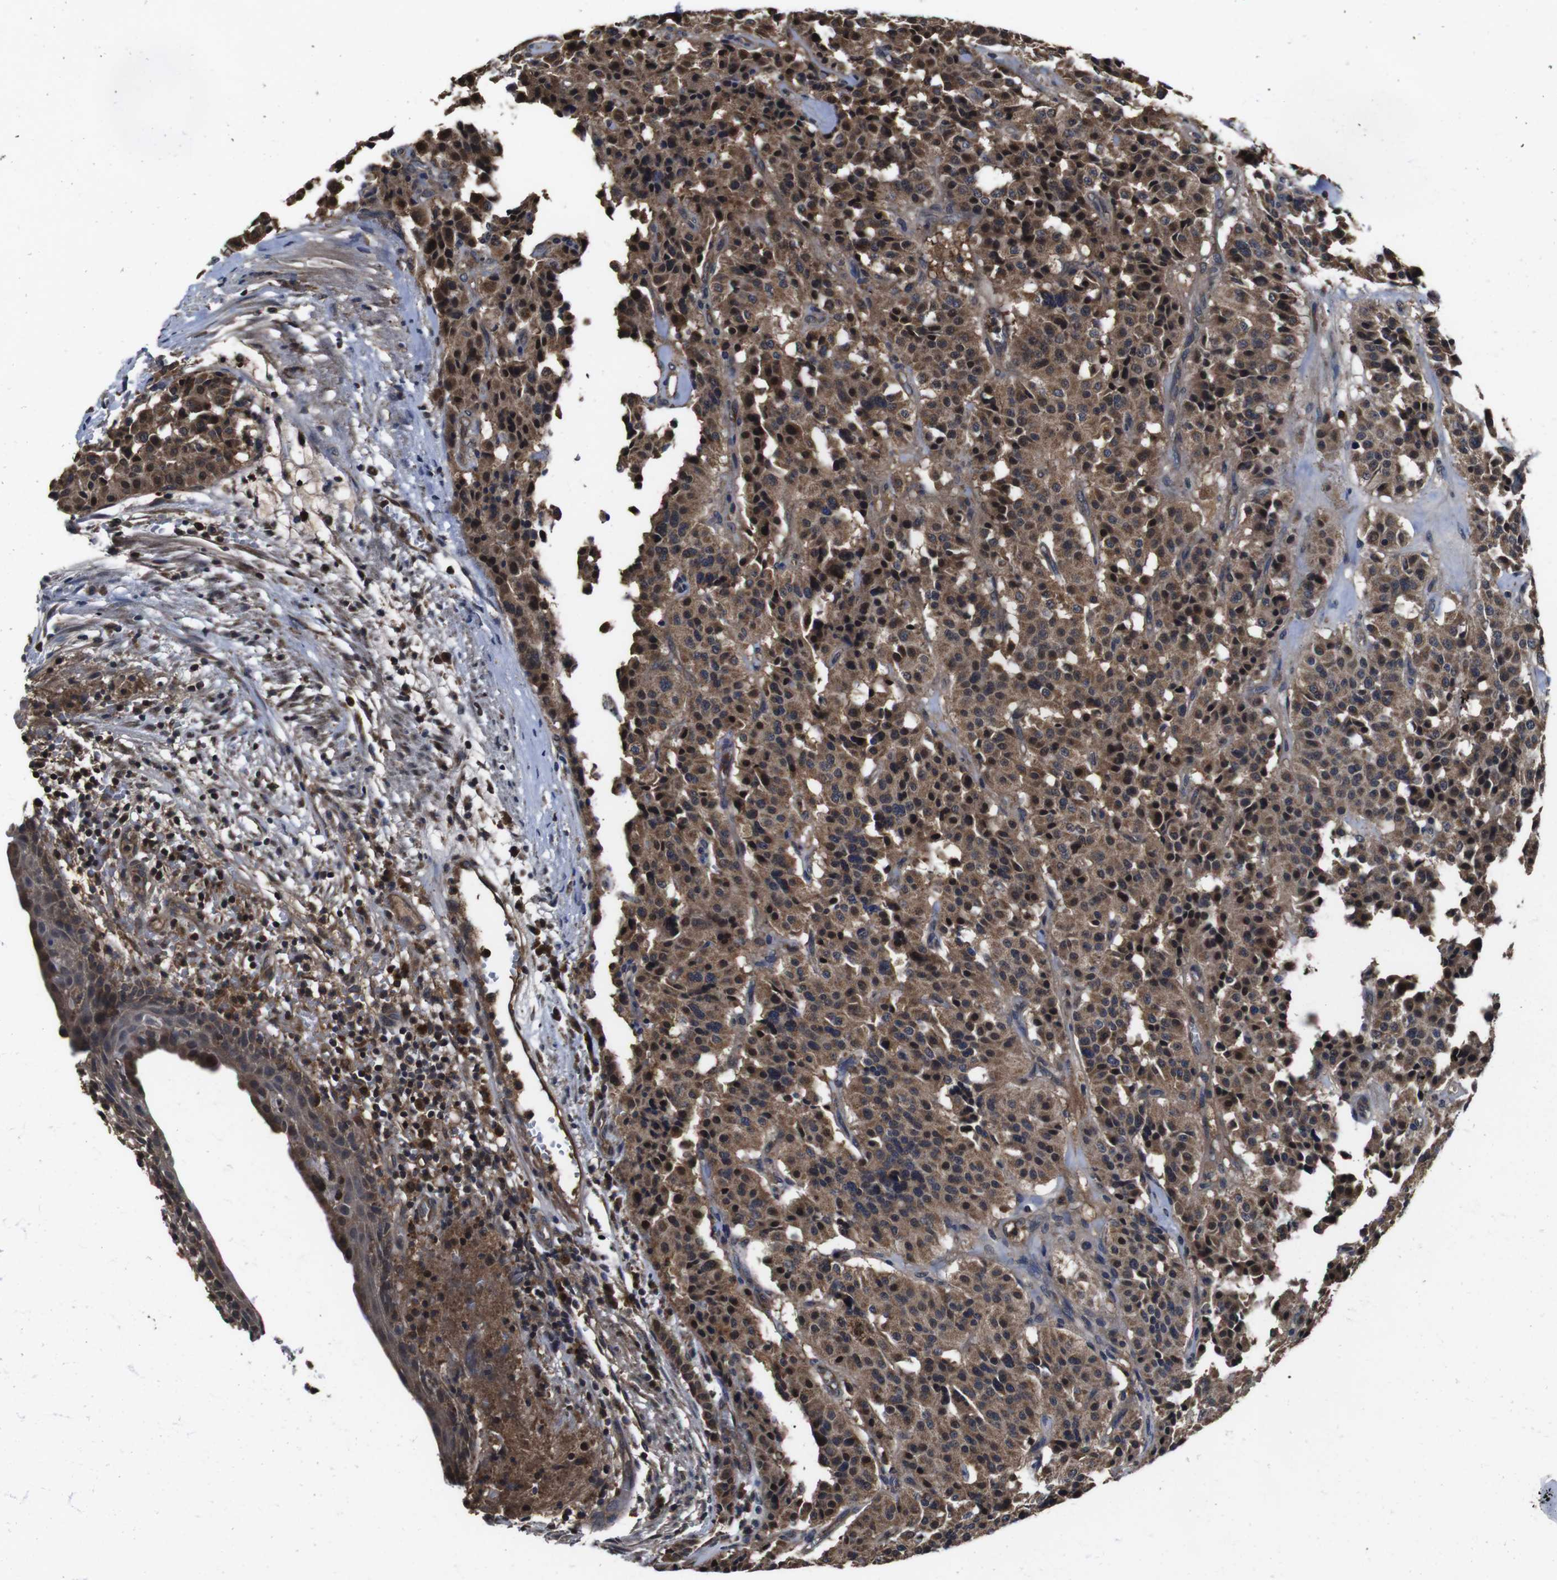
{"staining": {"intensity": "moderate", "quantity": ">75%", "location": "cytoplasmic/membranous,nuclear"}, "tissue": "carcinoid", "cell_type": "Tumor cells", "image_type": "cancer", "snomed": [{"axis": "morphology", "description": "Carcinoid, malignant, NOS"}, {"axis": "topography", "description": "Lung"}], "caption": "Brown immunohistochemical staining in human carcinoid shows moderate cytoplasmic/membranous and nuclear positivity in about >75% of tumor cells.", "gene": "CXCL11", "patient": {"sex": "male", "age": 30}}